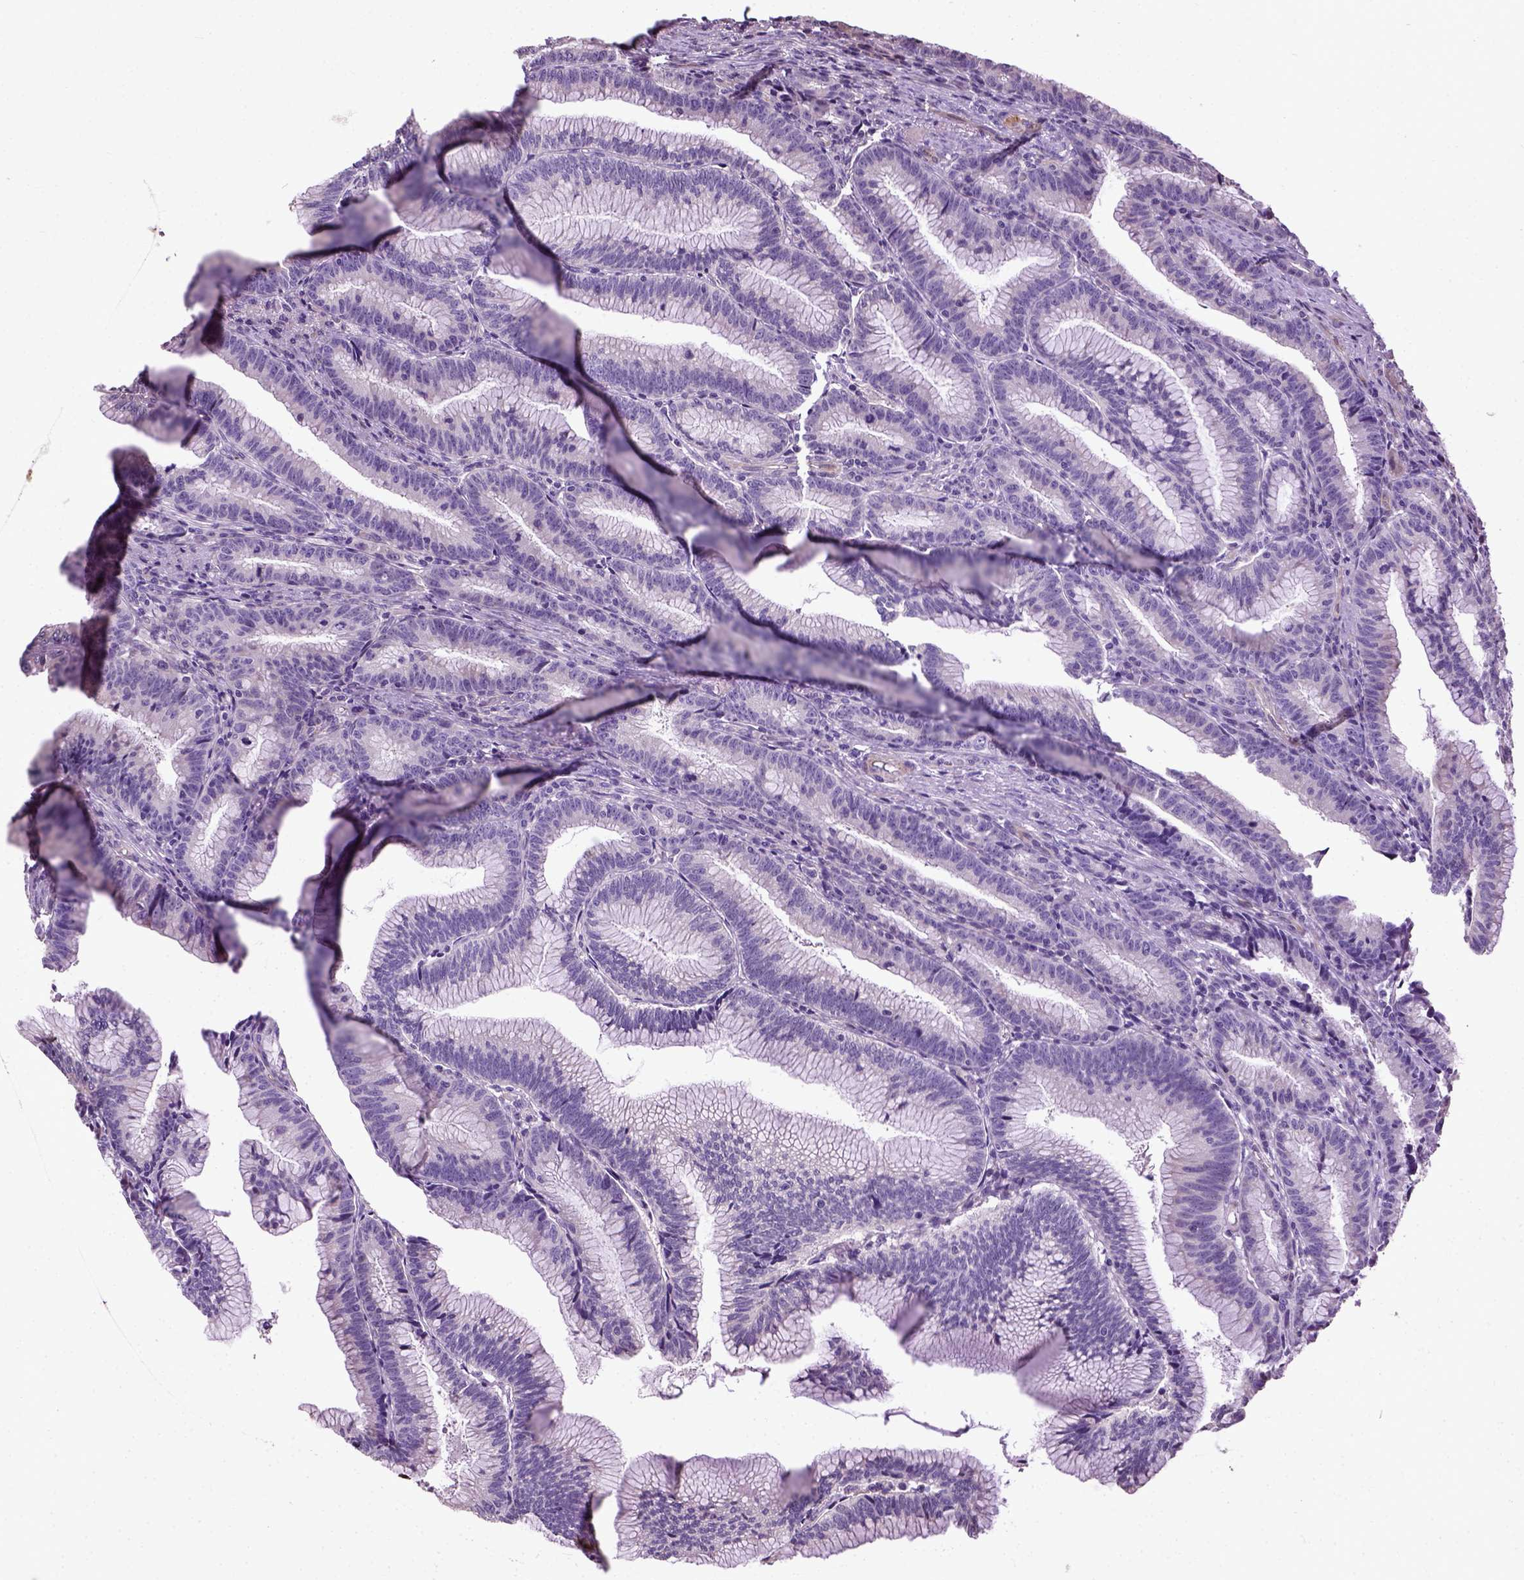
{"staining": {"intensity": "negative", "quantity": "none", "location": "none"}, "tissue": "colorectal cancer", "cell_type": "Tumor cells", "image_type": "cancer", "snomed": [{"axis": "morphology", "description": "Adenocarcinoma, NOS"}, {"axis": "topography", "description": "Colon"}], "caption": "Immunohistochemistry micrograph of neoplastic tissue: human adenocarcinoma (colorectal) stained with DAB reveals no significant protein expression in tumor cells.", "gene": "PKP3", "patient": {"sex": "female", "age": 78}}